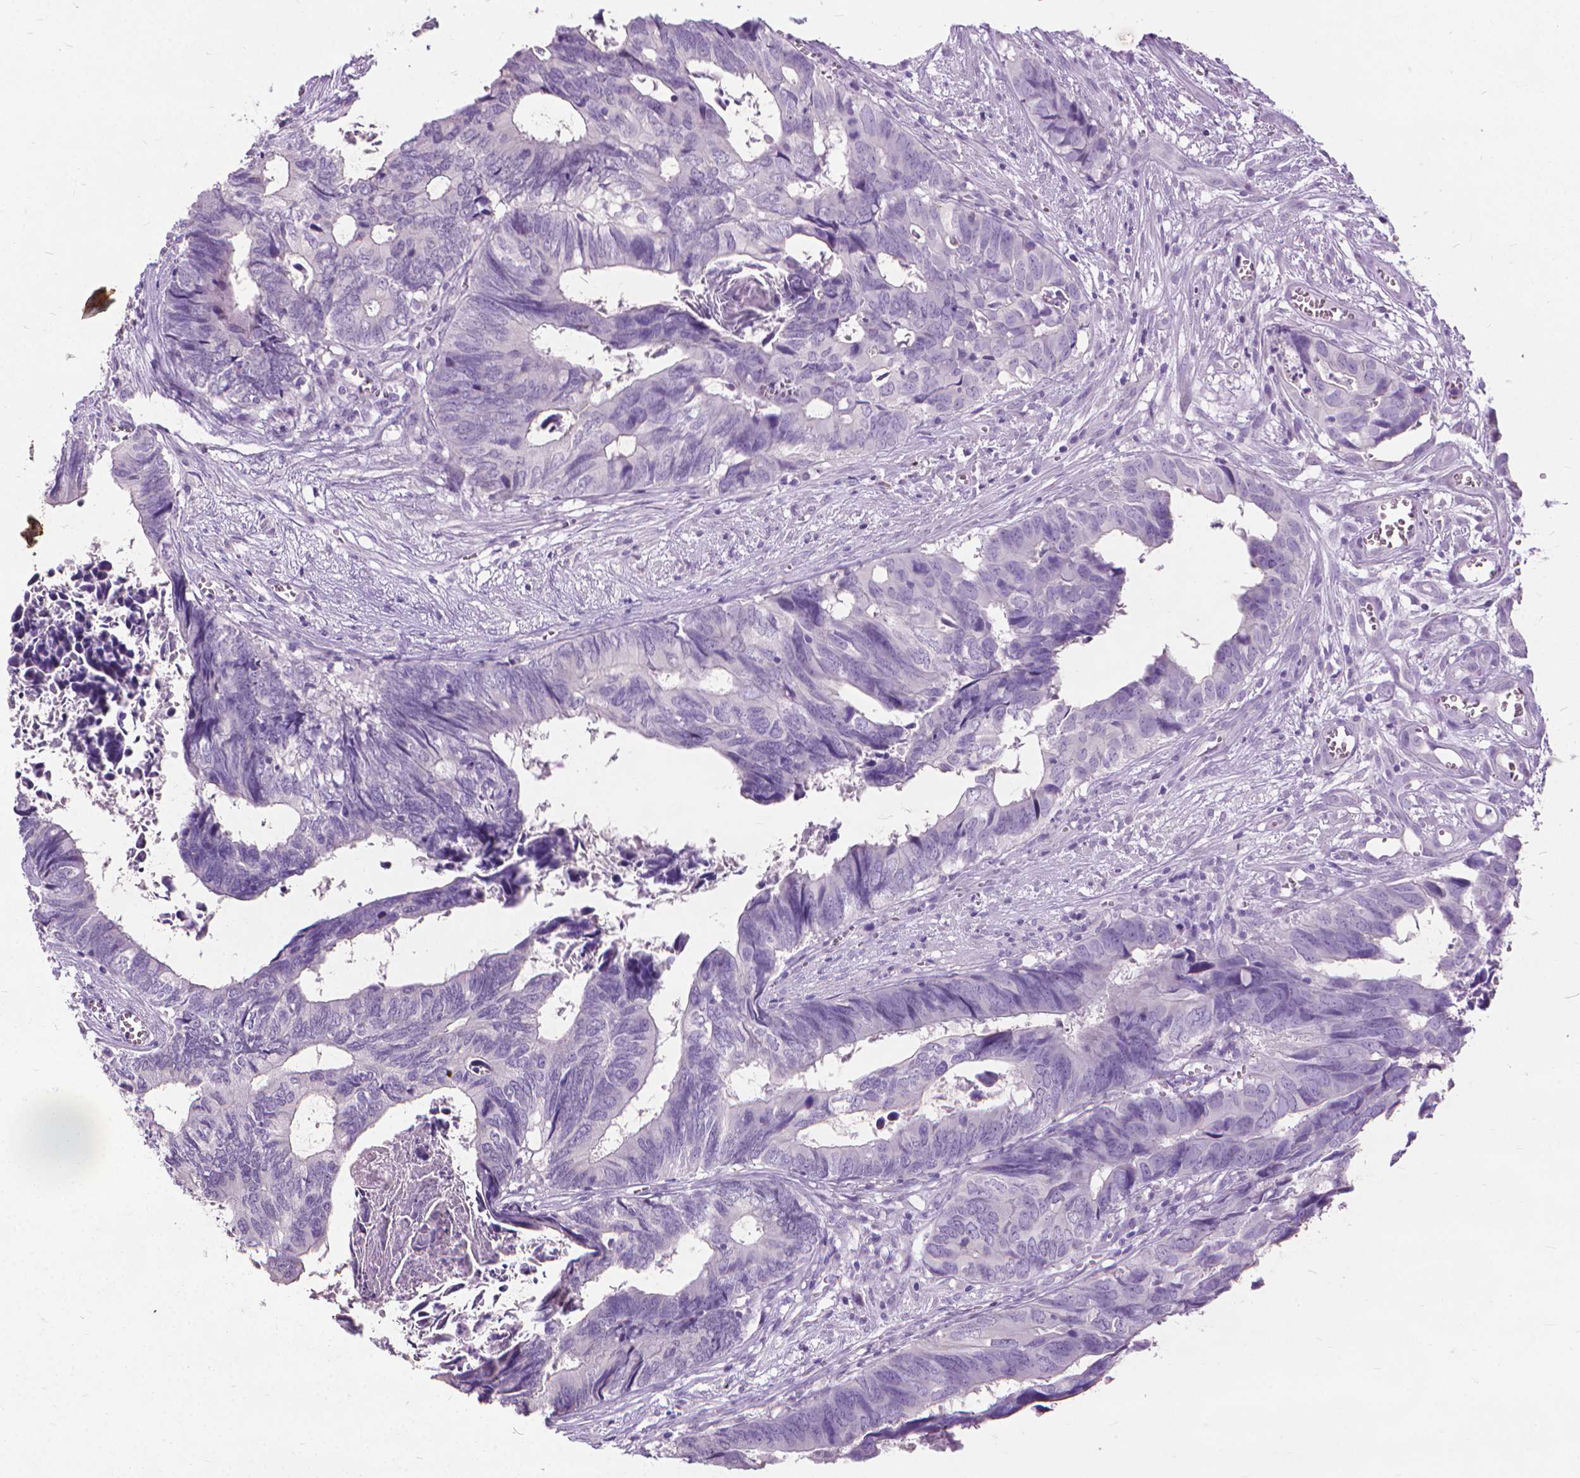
{"staining": {"intensity": "negative", "quantity": "none", "location": "none"}, "tissue": "colorectal cancer", "cell_type": "Tumor cells", "image_type": "cancer", "snomed": [{"axis": "morphology", "description": "Adenocarcinoma, NOS"}, {"axis": "topography", "description": "Colon"}], "caption": "Protein analysis of adenocarcinoma (colorectal) demonstrates no significant staining in tumor cells.", "gene": "KRT5", "patient": {"sex": "female", "age": 82}}